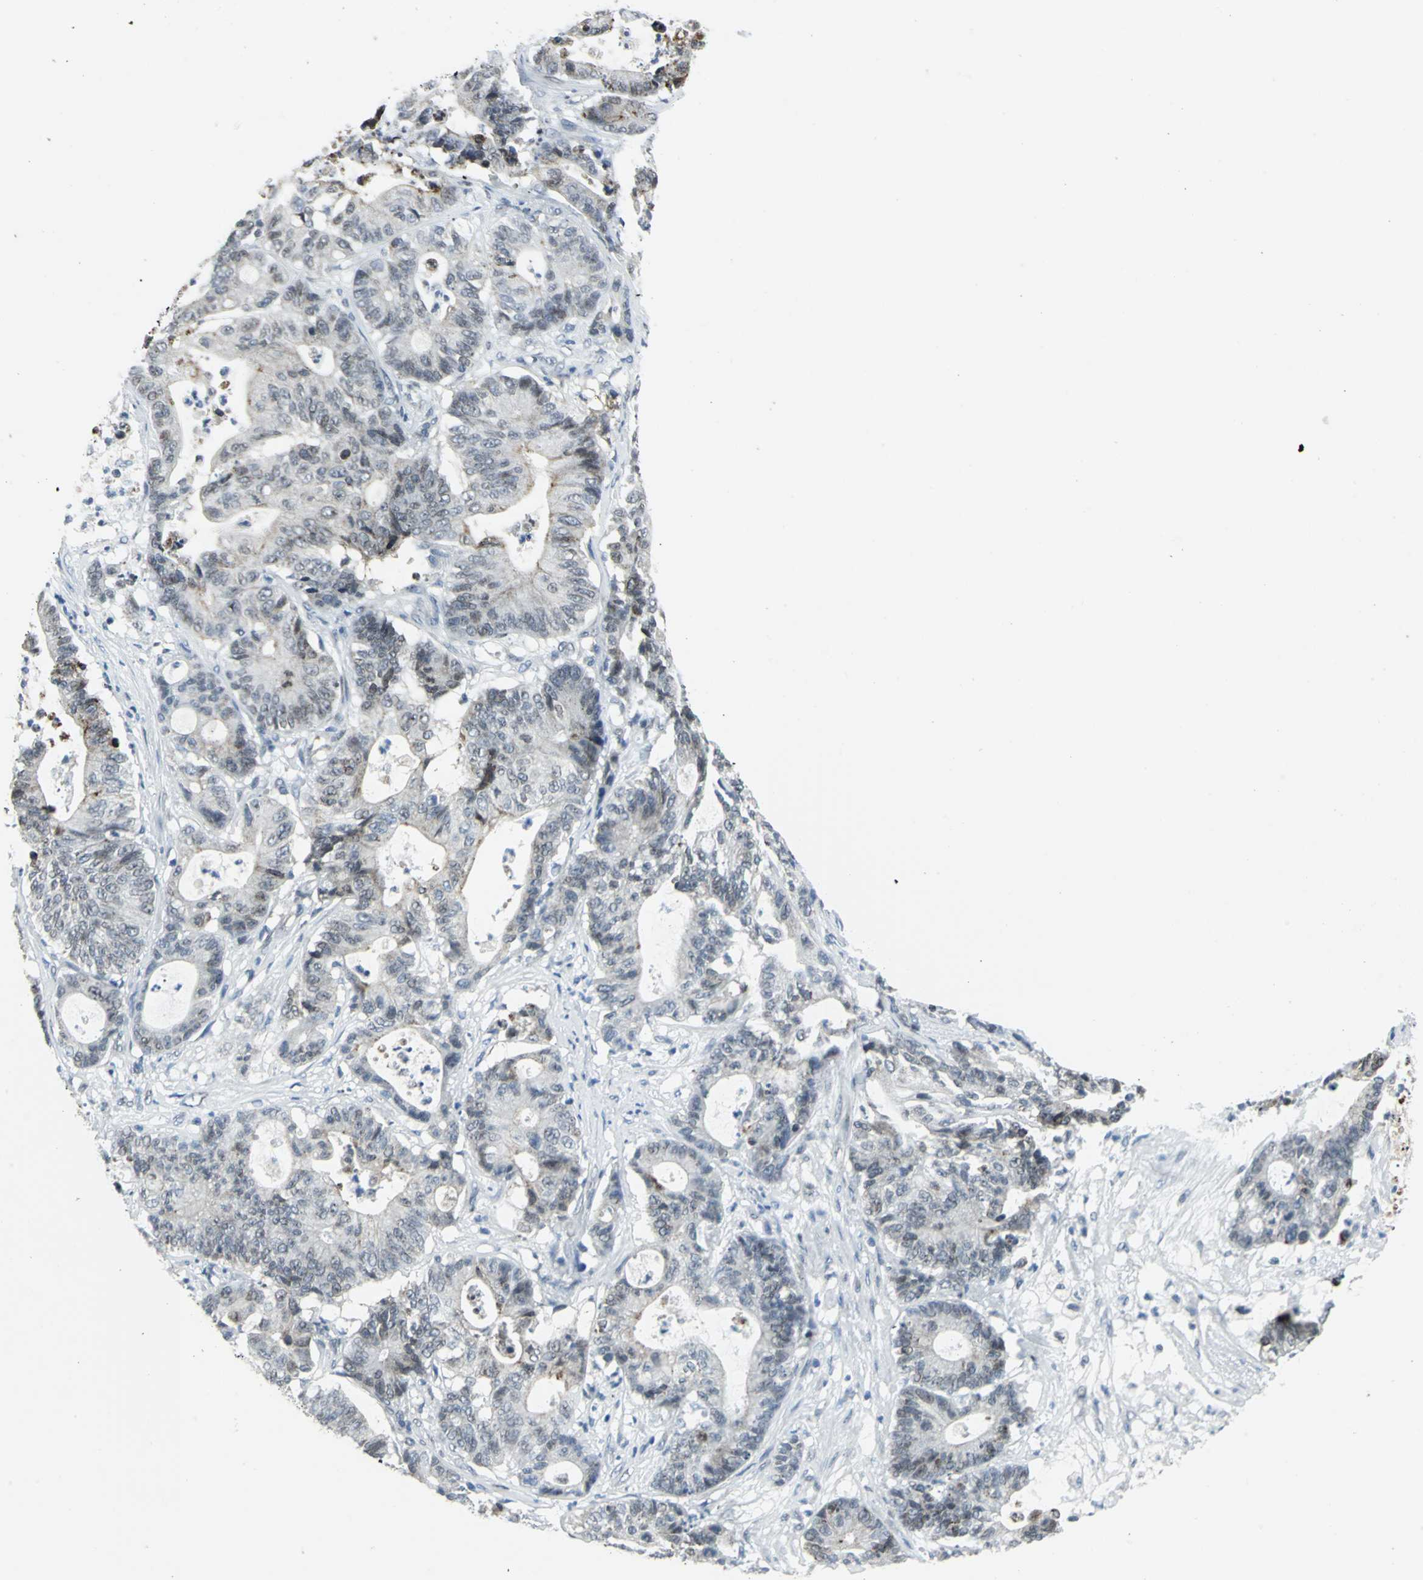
{"staining": {"intensity": "weak", "quantity": "25%-75%", "location": "cytoplasmic/membranous"}, "tissue": "colorectal cancer", "cell_type": "Tumor cells", "image_type": "cancer", "snomed": [{"axis": "morphology", "description": "Adenocarcinoma, NOS"}, {"axis": "topography", "description": "Colon"}], "caption": "Protein expression by immunohistochemistry reveals weak cytoplasmic/membranous expression in about 25%-75% of tumor cells in colorectal cancer.", "gene": "SNUPN", "patient": {"sex": "female", "age": 84}}